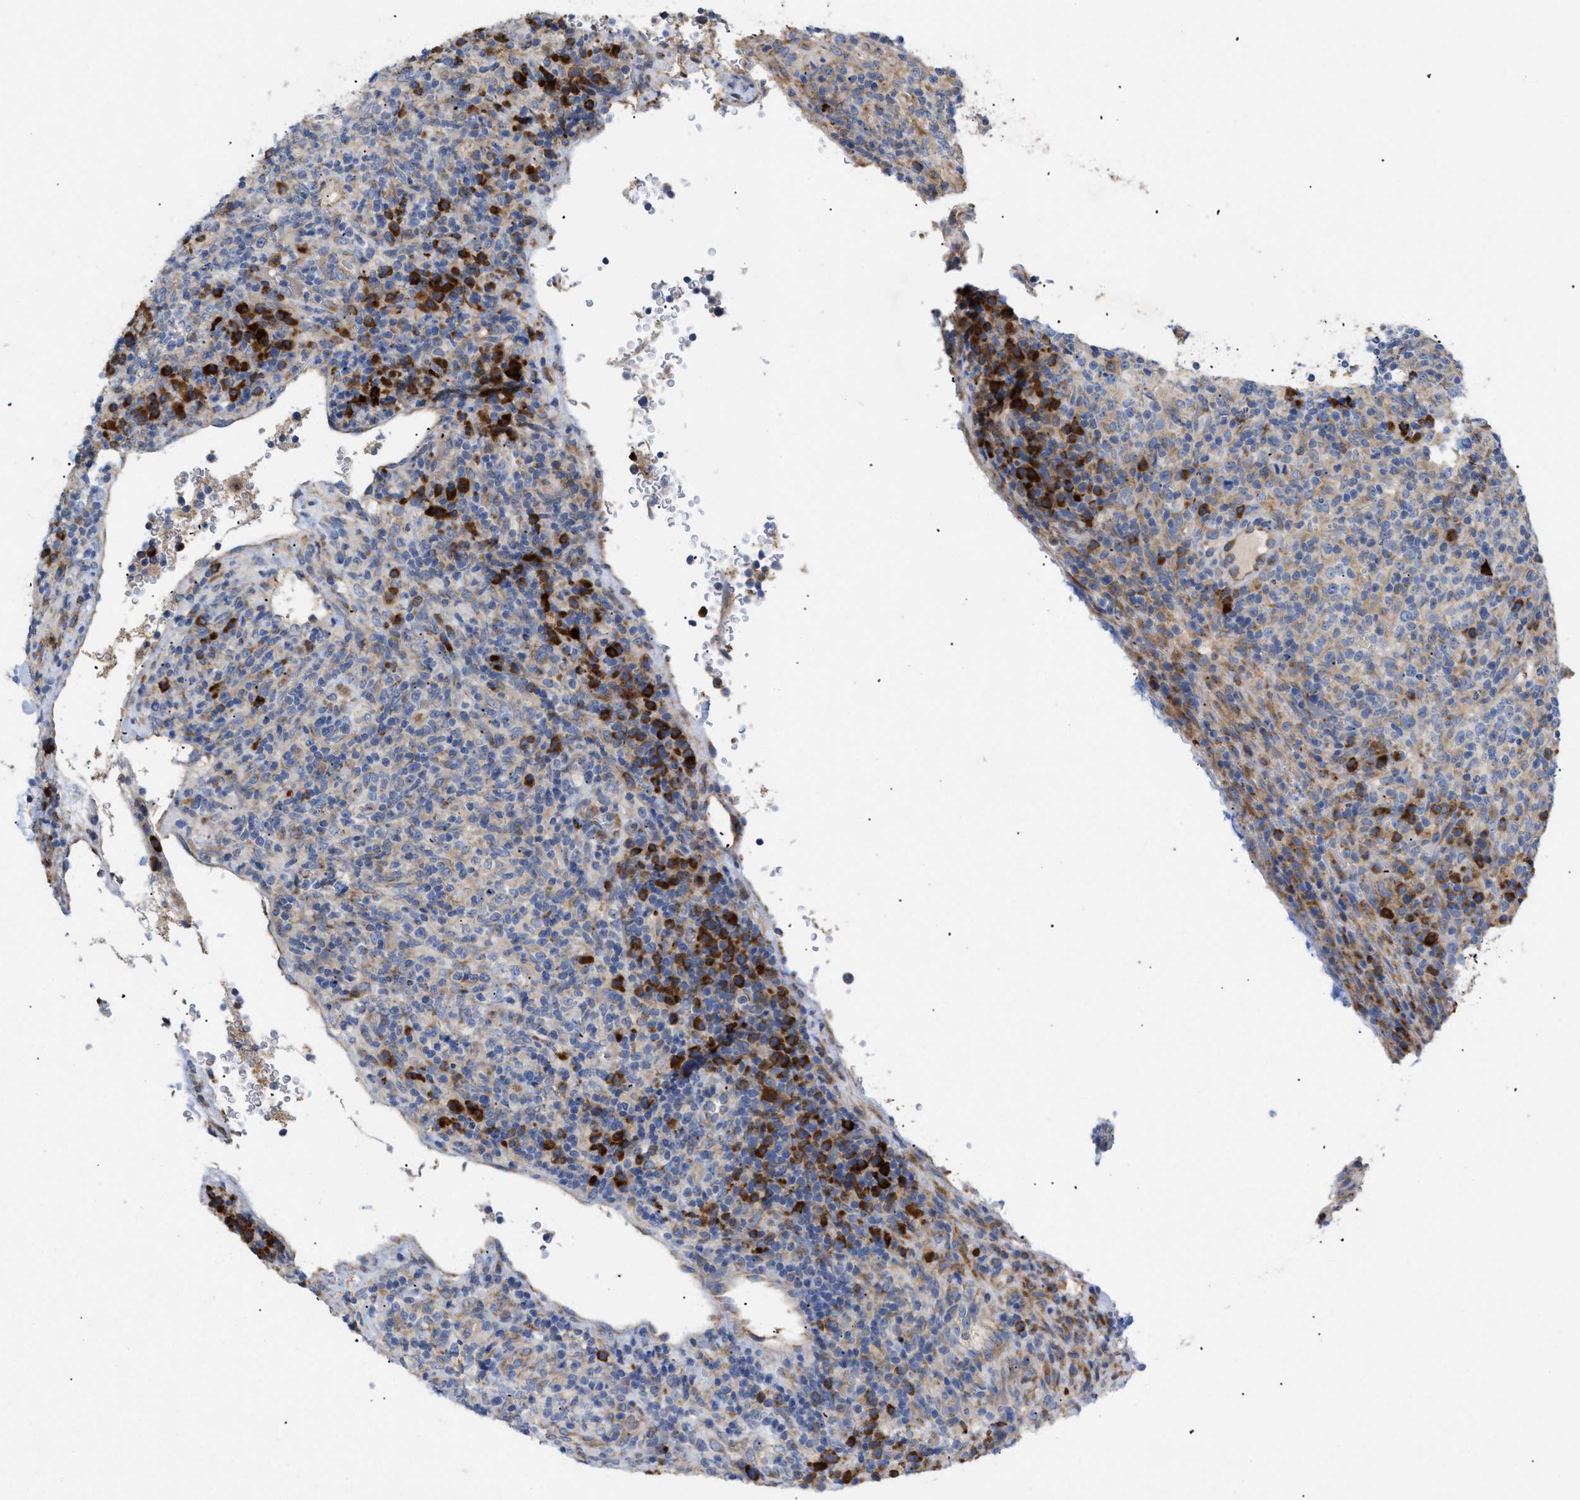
{"staining": {"intensity": "strong", "quantity": "25%-75%", "location": "cytoplasmic/membranous"}, "tissue": "lymphoma", "cell_type": "Tumor cells", "image_type": "cancer", "snomed": [{"axis": "morphology", "description": "Malignant lymphoma, non-Hodgkin's type, High grade"}, {"axis": "topography", "description": "Lymph node"}], "caption": "Immunohistochemical staining of lymphoma reveals high levels of strong cytoplasmic/membranous protein expression in about 25%-75% of tumor cells.", "gene": "SLC50A1", "patient": {"sex": "female", "age": 76}}